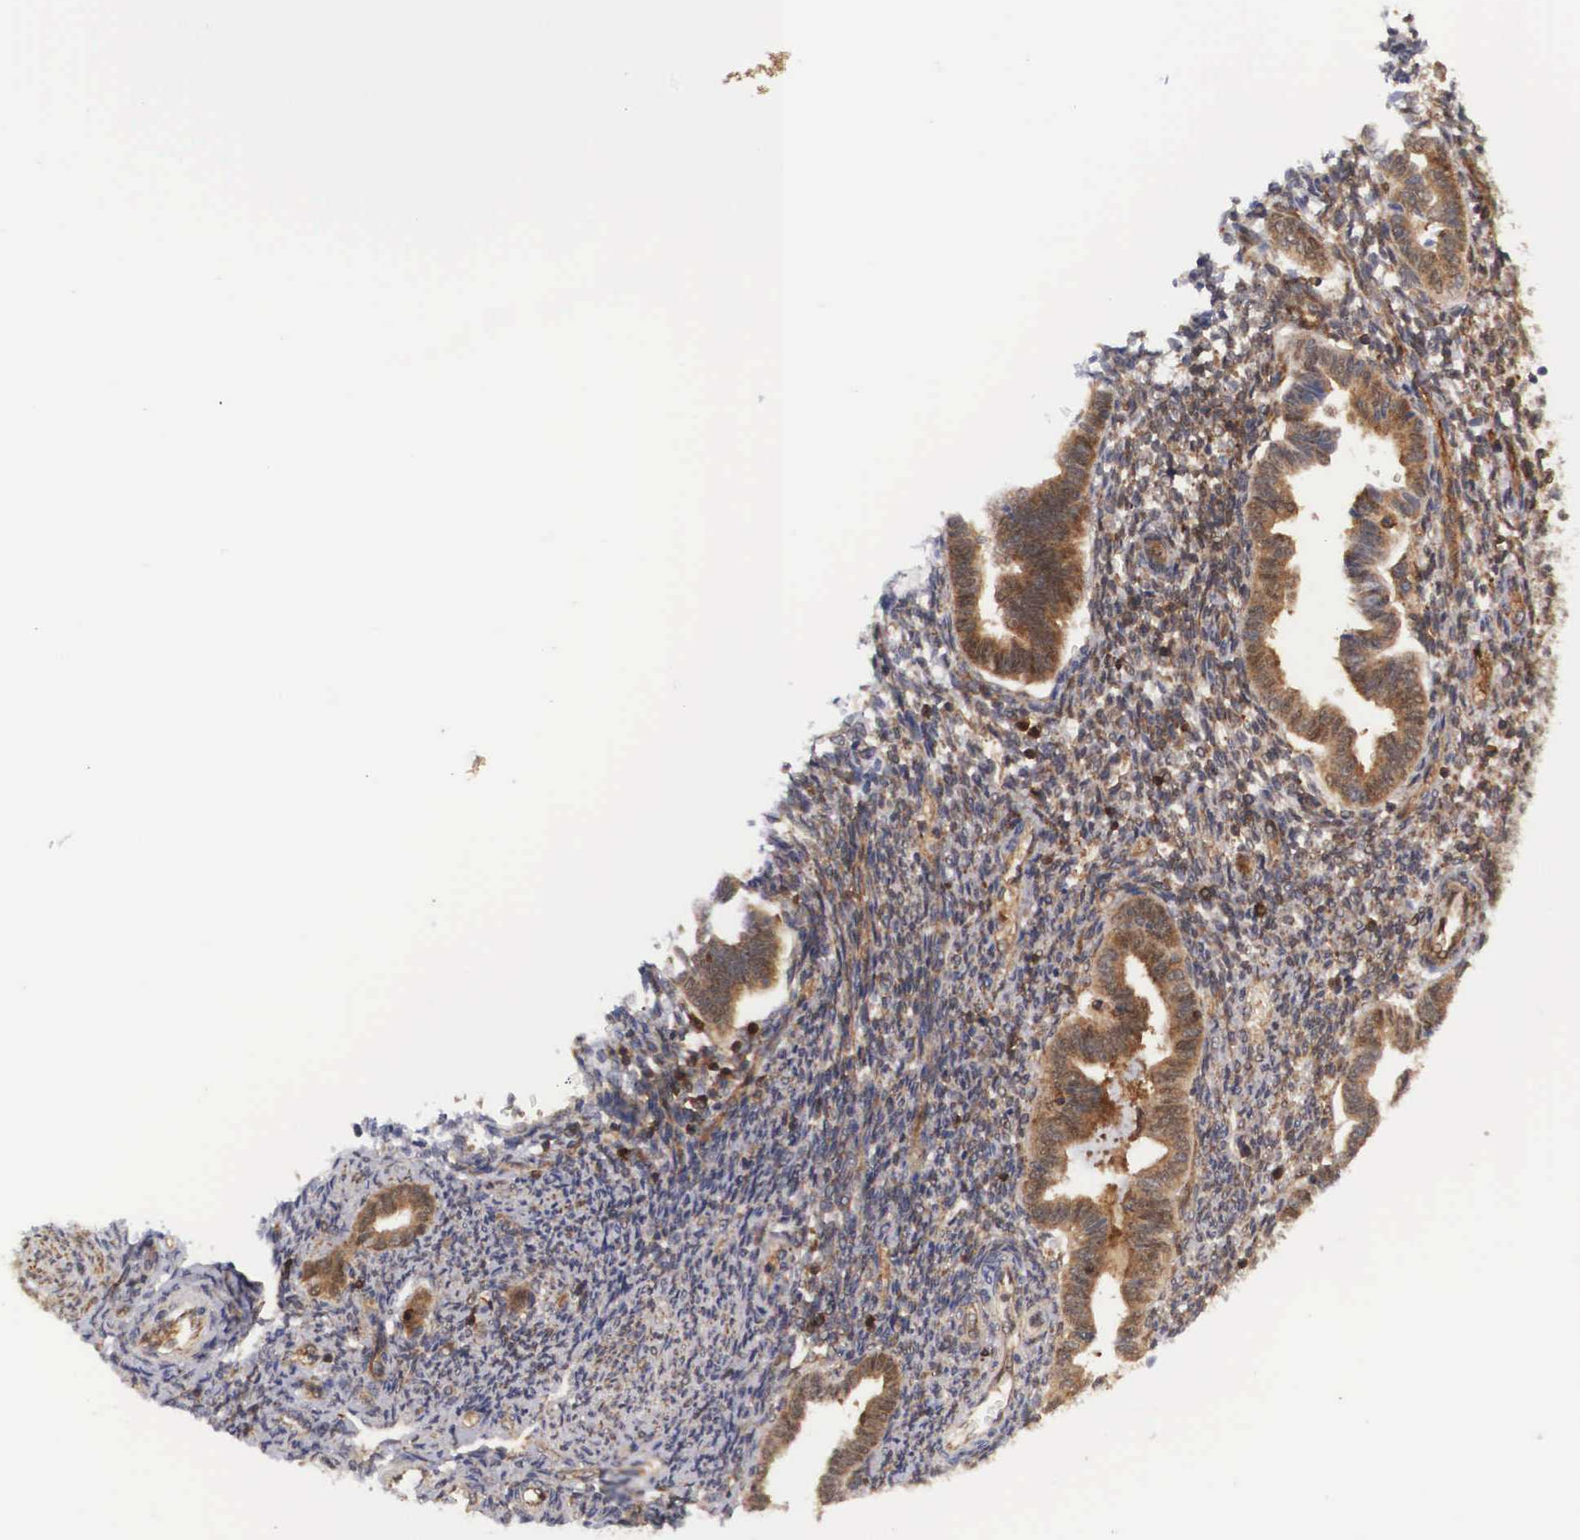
{"staining": {"intensity": "moderate", "quantity": "25%-75%", "location": "cytoplasmic/membranous,nuclear"}, "tissue": "endometrium", "cell_type": "Cells in endometrial stroma", "image_type": "normal", "snomed": [{"axis": "morphology", "description": "Normal tissue, NOS"}, {"axis": "topography", "description": "Endometrium"}], "caption": "IHC micrograph of normal endometrium stained for a protein (brown), which shows medium levels of moderate cytoplasmic/membranous,nuclear positivity in approximately 25%-75% of cells in endometrial stroma.", "gene": "ADSL", "patient": {"sex": "female", "age": 36}}